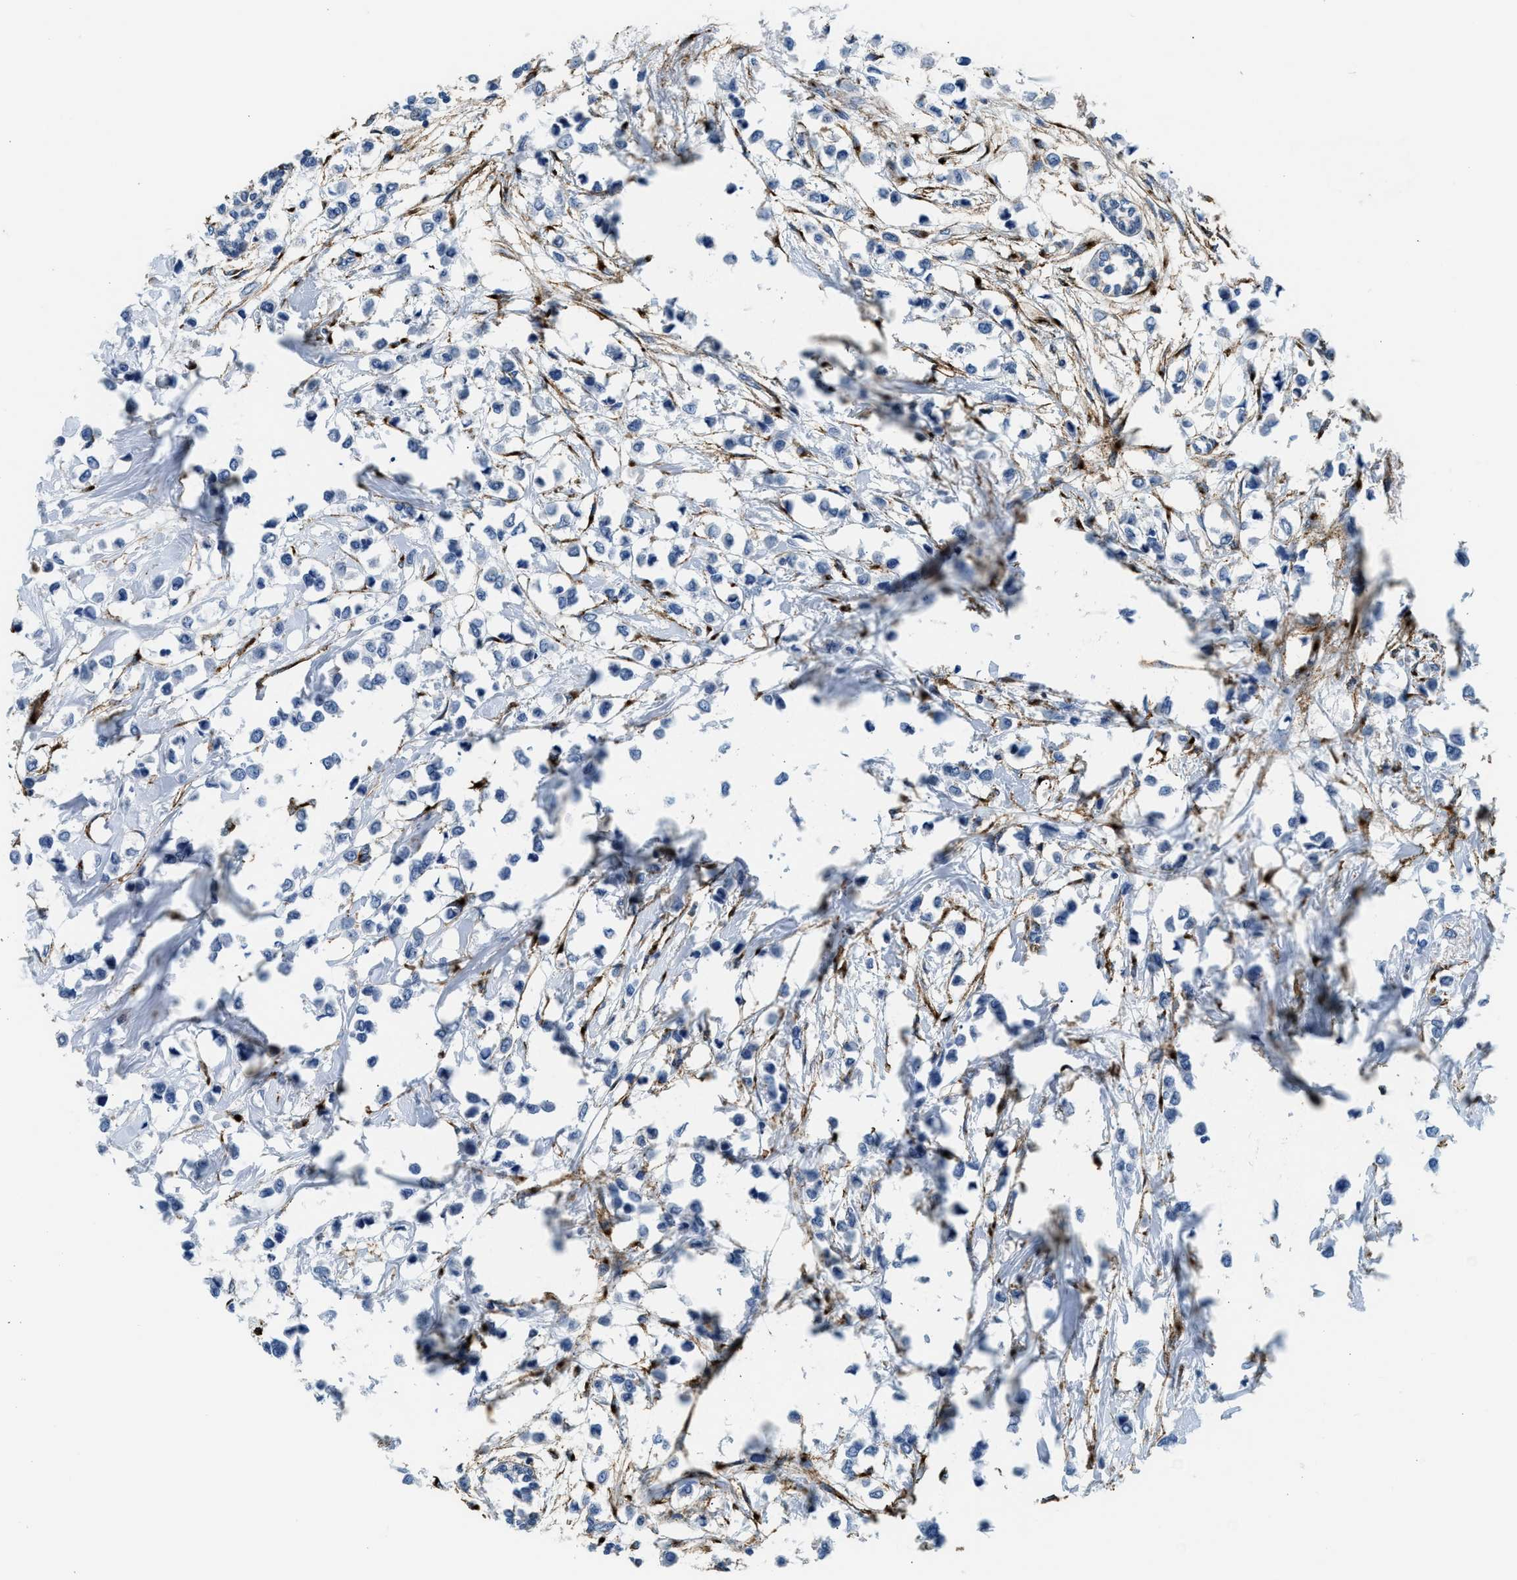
{"staining": {"intensity": "negative", "quantity": "none", "location": "none"}, "tissue": "breast cancer", "cell_type": "Tumor cells", "image_type": "cancer", "snomed": [{"axis": "morphology", "description": "Lobular carcinoma"}, {"axis": "topography", "description": "Breast"}], "caption": "Immunohistochemistry (IHC) micrograph of human lobular carcinoma (breast) stained for a protein (brown), which exhibits no expression in tumor cells.", "gene": "LRP1", "patient": {"sex": "female", "age": 51}}